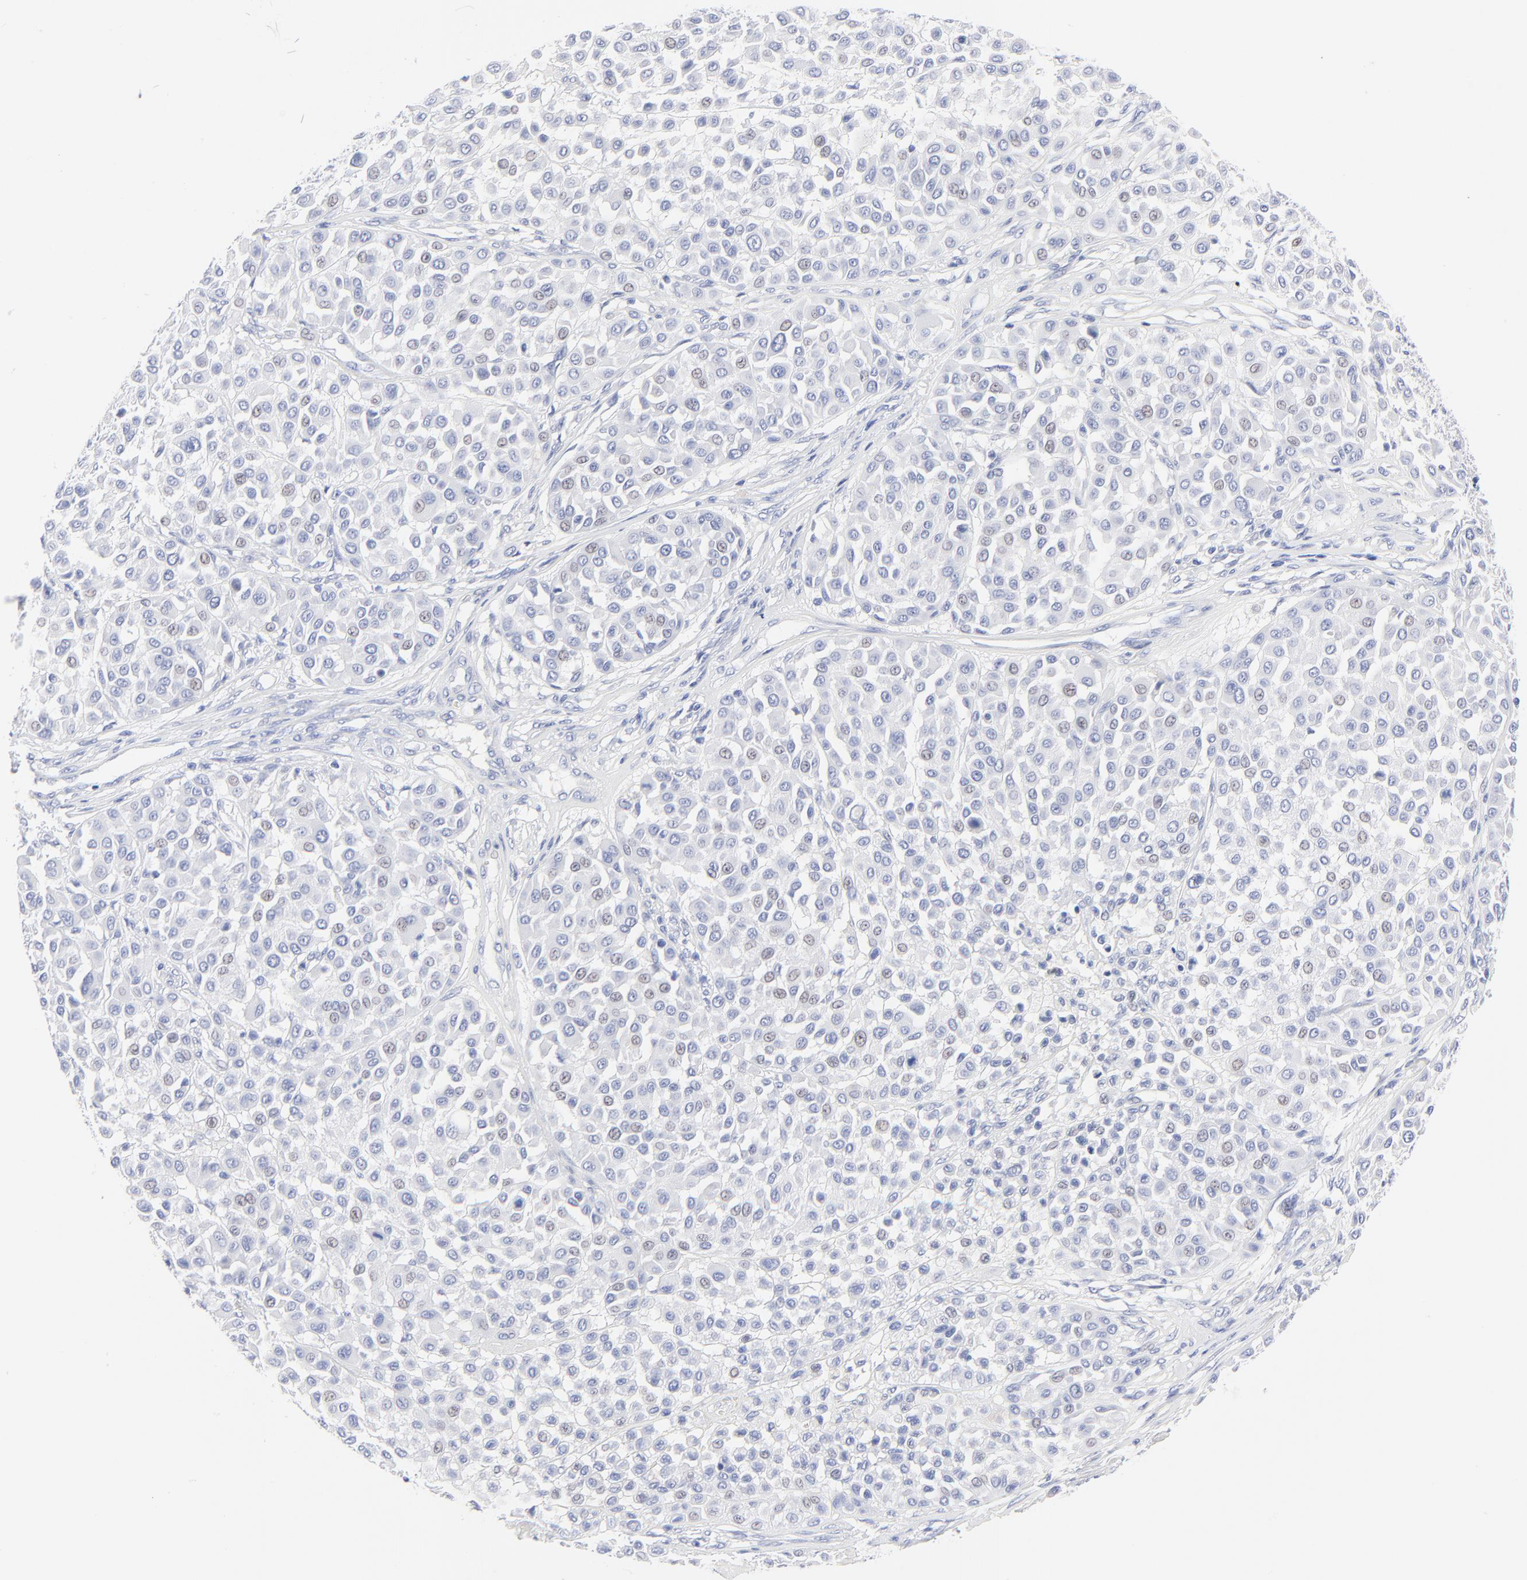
{"staining": {"intensity": "weak", "quantity": "<25%", "location": "nuclear"}, "tissue": "melanoma", "cell_type": "Tumor cells", "image_type": "cancer", "snomed": [{"axis": "morphology", "description": "Malignant melanoma, Metastatic site"}, {"axis": "topography", "description": "Soft tissue"}], "caption": "Melanoma was stained to show a protein in brown. There is no significant staining in tumor cells.", "gene": "PSD3", "patient": {"sex": "male", "age": 41}}